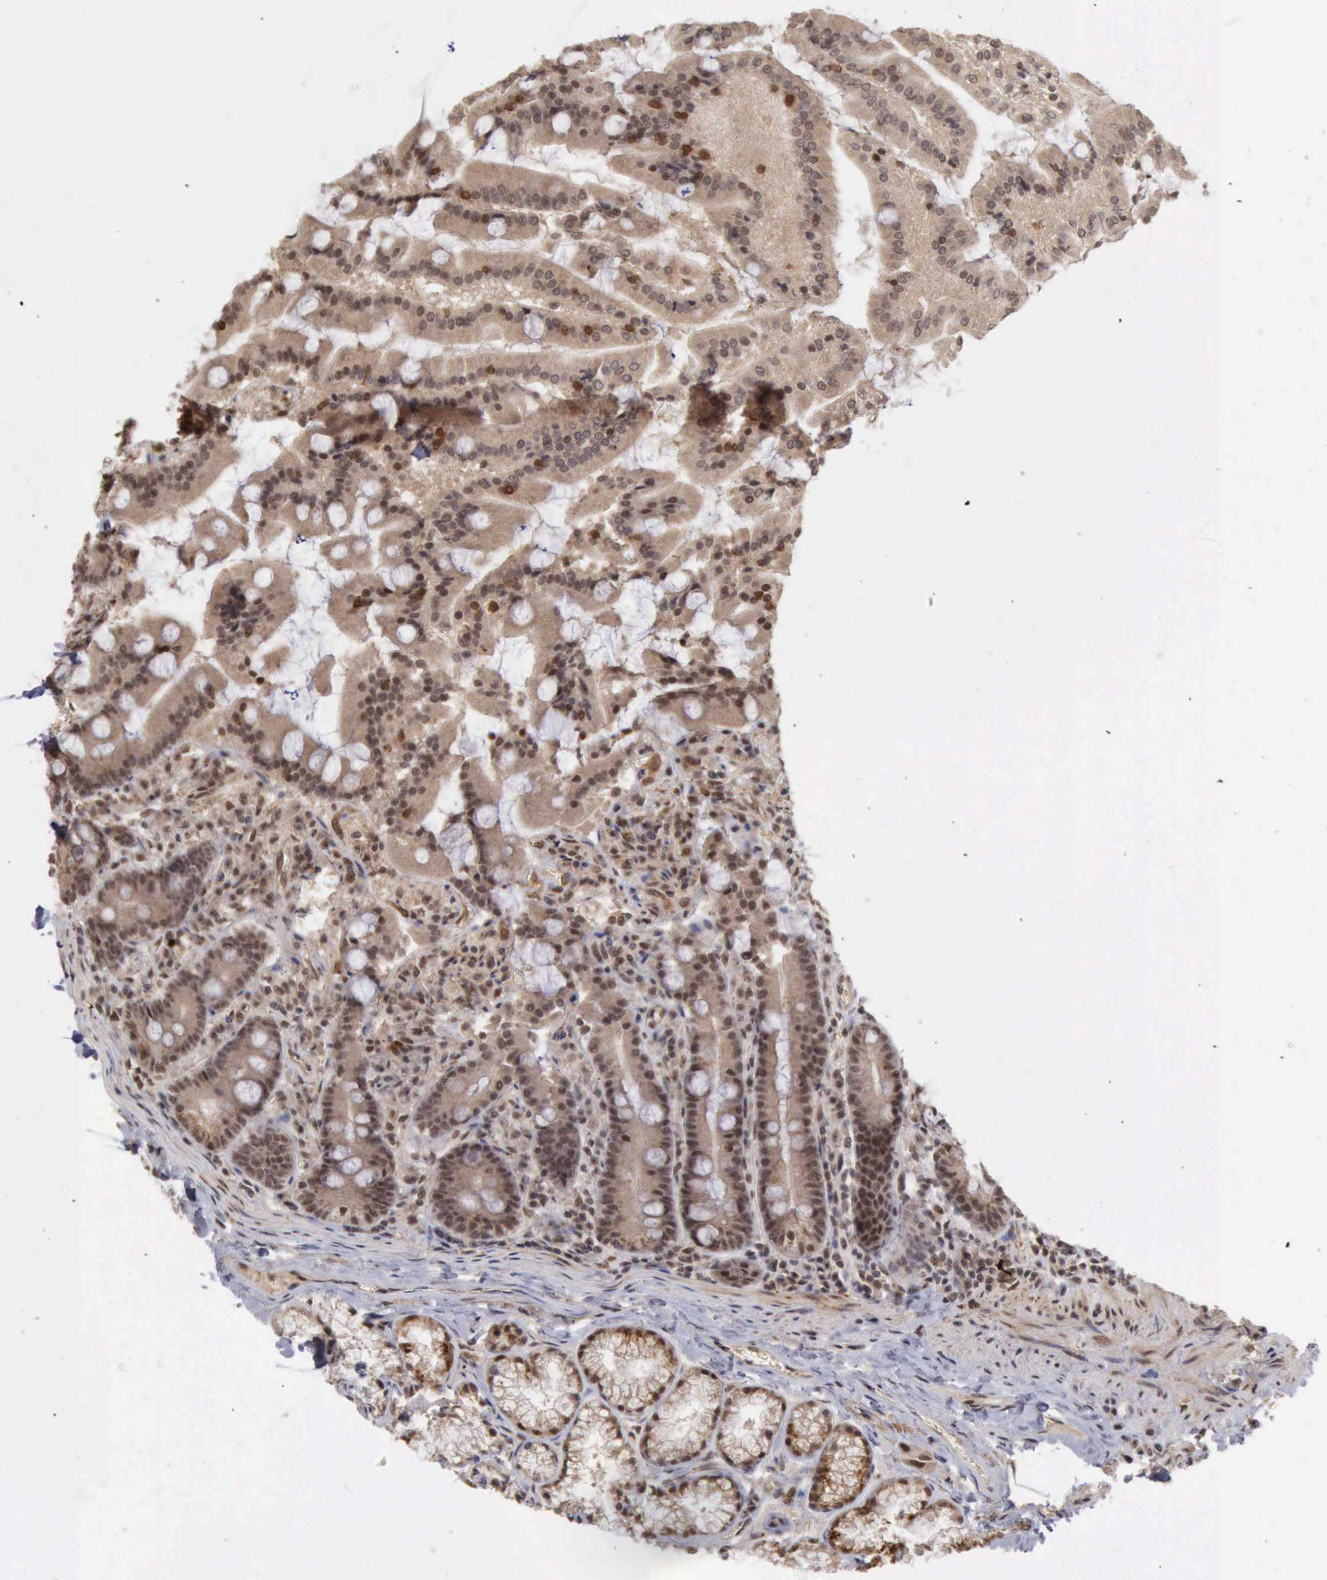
{"staining": {"intensity": "moderate", "quantity": "25%-75%", "location": "cytoplasmic/membranous,nuclear"}, "tissue": "duodenum", "cell_type": "Glandular cells", "image_type": "normal", "snomed": [{"axis": "morphology", "description": "Normal tissue, NOS"}, {"axis": "topography", "description": "Duodenum"}], "caption": "DAB (3,3'-diaminobenzidine) immunohistochemical staining of benign duodenum exhibits moderate cytoplasmic/membranous,nuclear protein staining in approximately 25%-75% of glandular cells.", "gene": "CDKN2A", "patient": {"sex": "female", "age": 64}}